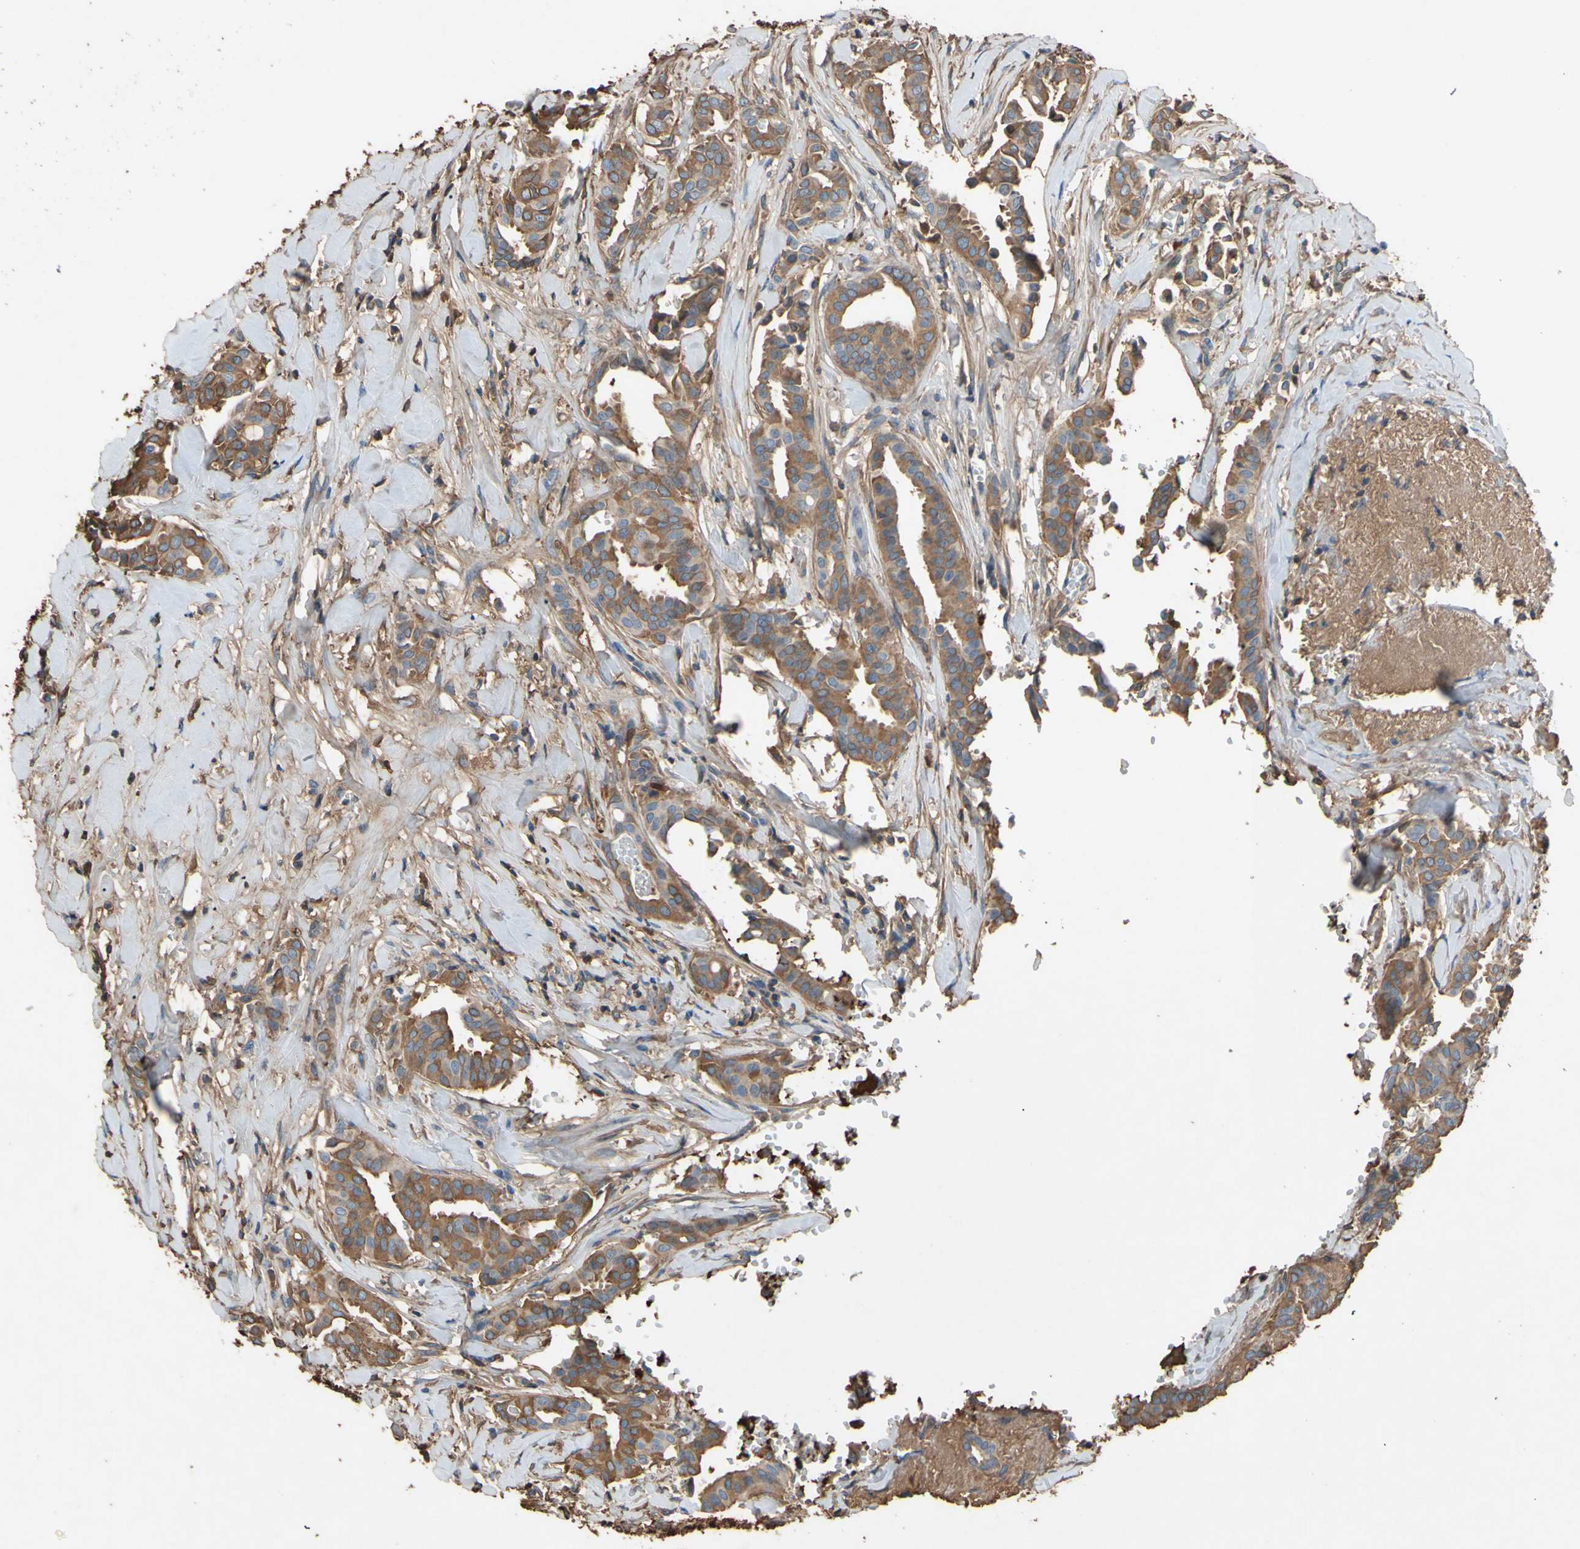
{"staining": {"intensity": "moderate", "quantity": "25%-75%", "location": "cytoplasmic/membranous"}, "tissue": "head and neck cancer", "cell_type": "Tumor cells", "image_type": "cancer", "snomed": [{"axis": "morphology", "description": "Adenocarcinoma, NOS"}, {"axis": "topography", "description": "Salivary gland"}, {"axis": "topography", "description": "Head-Neck"}], "caption": "Immunohistochemistry micrograph of human head and neck cancer stained for a protein (brown), which reveals medium levels of moderate cytoplasmic/membranous staining in approximately 25%-75% of tumor cells.", "gene": "PTGDS", "patient": {"sex": "female", "age": 59}}